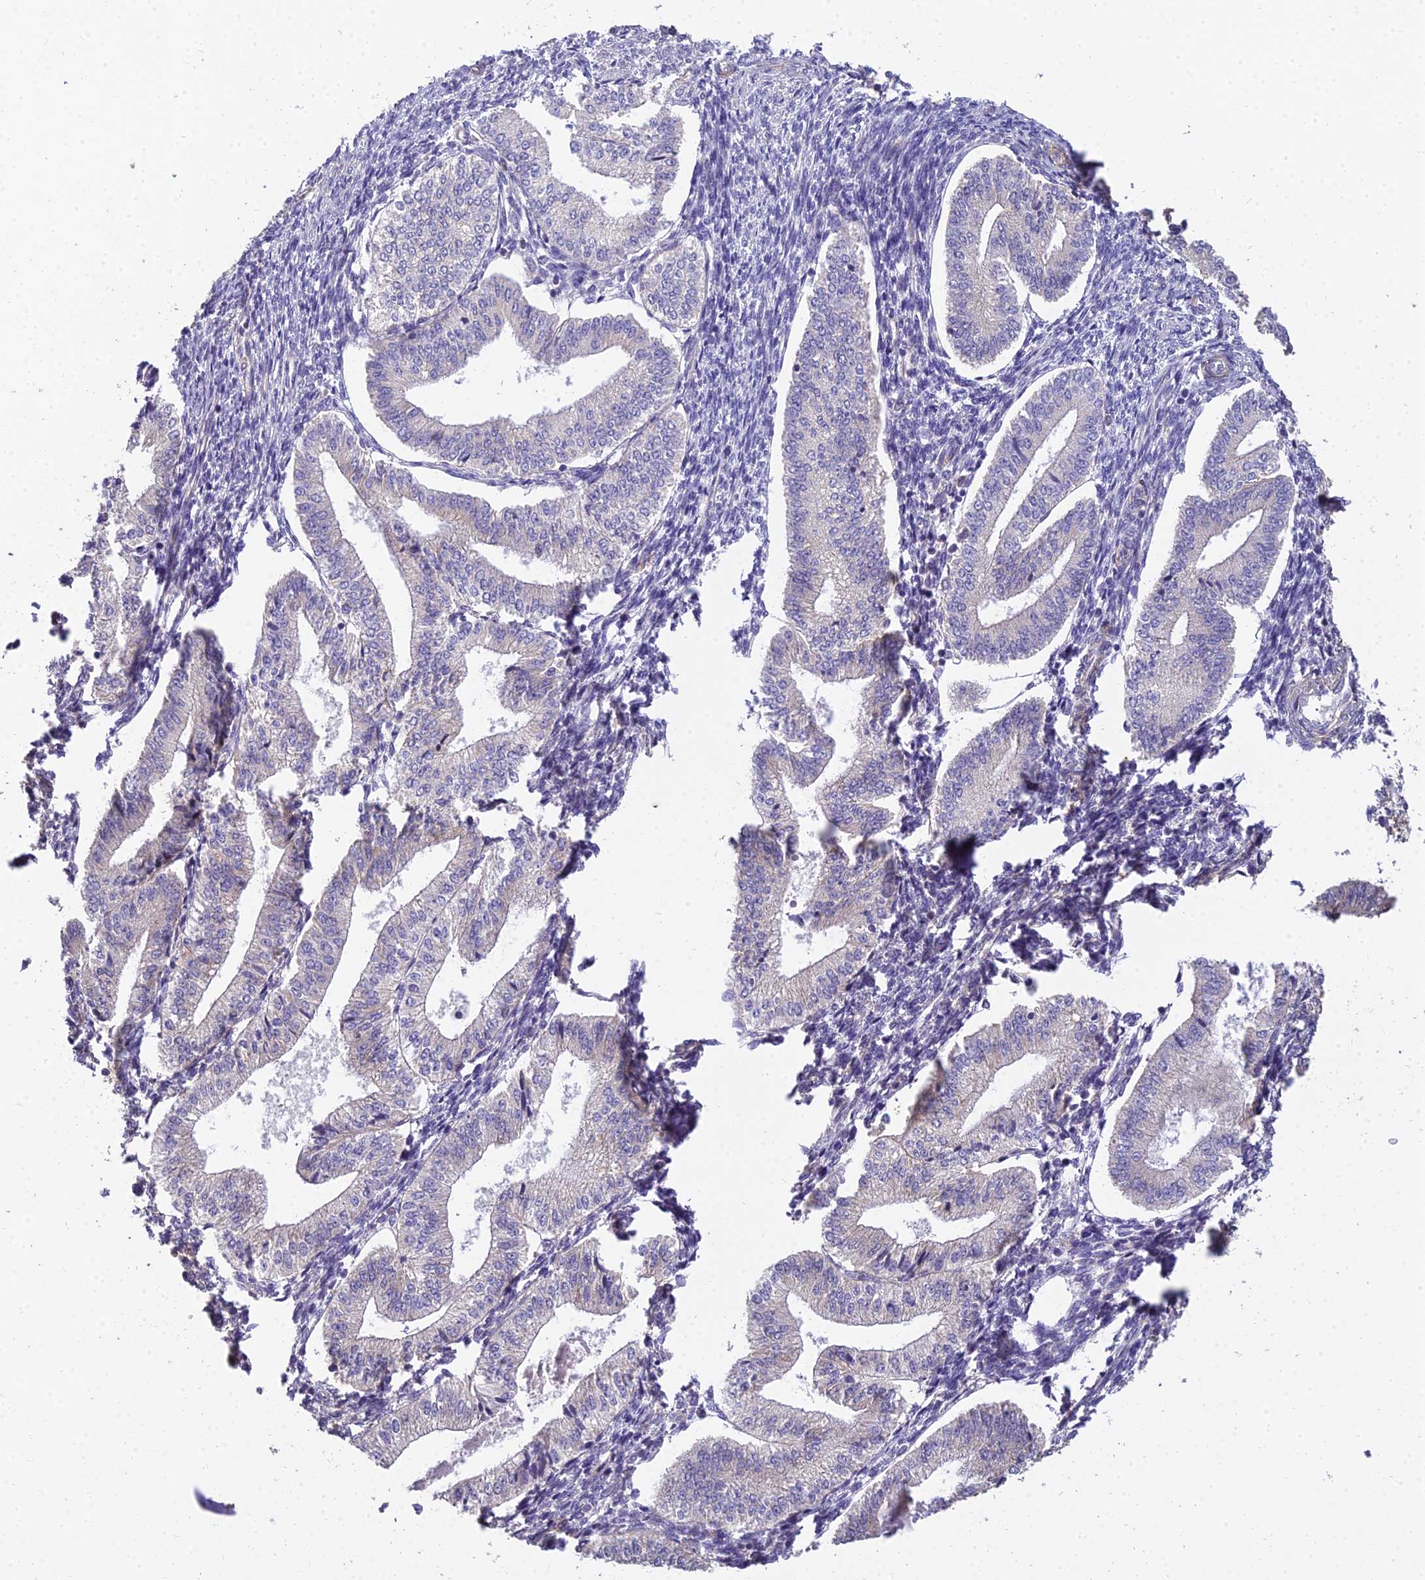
{"staining": {"intensity": "negative", "quantity": "none", "location": "none"}, "tissue": "endometrium", "cell_type": "Cells in endometrial stroma", "image_type": "normal", "snomed": [{"axis": "morphology", "description": "Normal tissue, NOS"}, {"axis": "topography", "description": "Endometrium"}], "caption": "DAB immunohistochemical staining of normal endometrium shows no significant positivity in cells in endometrial stroma. (Stains: DAB immunohistochemistry with hematoxylin counter stain, Microscopy: brightfield microscopy at high magnification).", "gene": "ARL8A", "patient": {"sex": "female", "age": 34}}